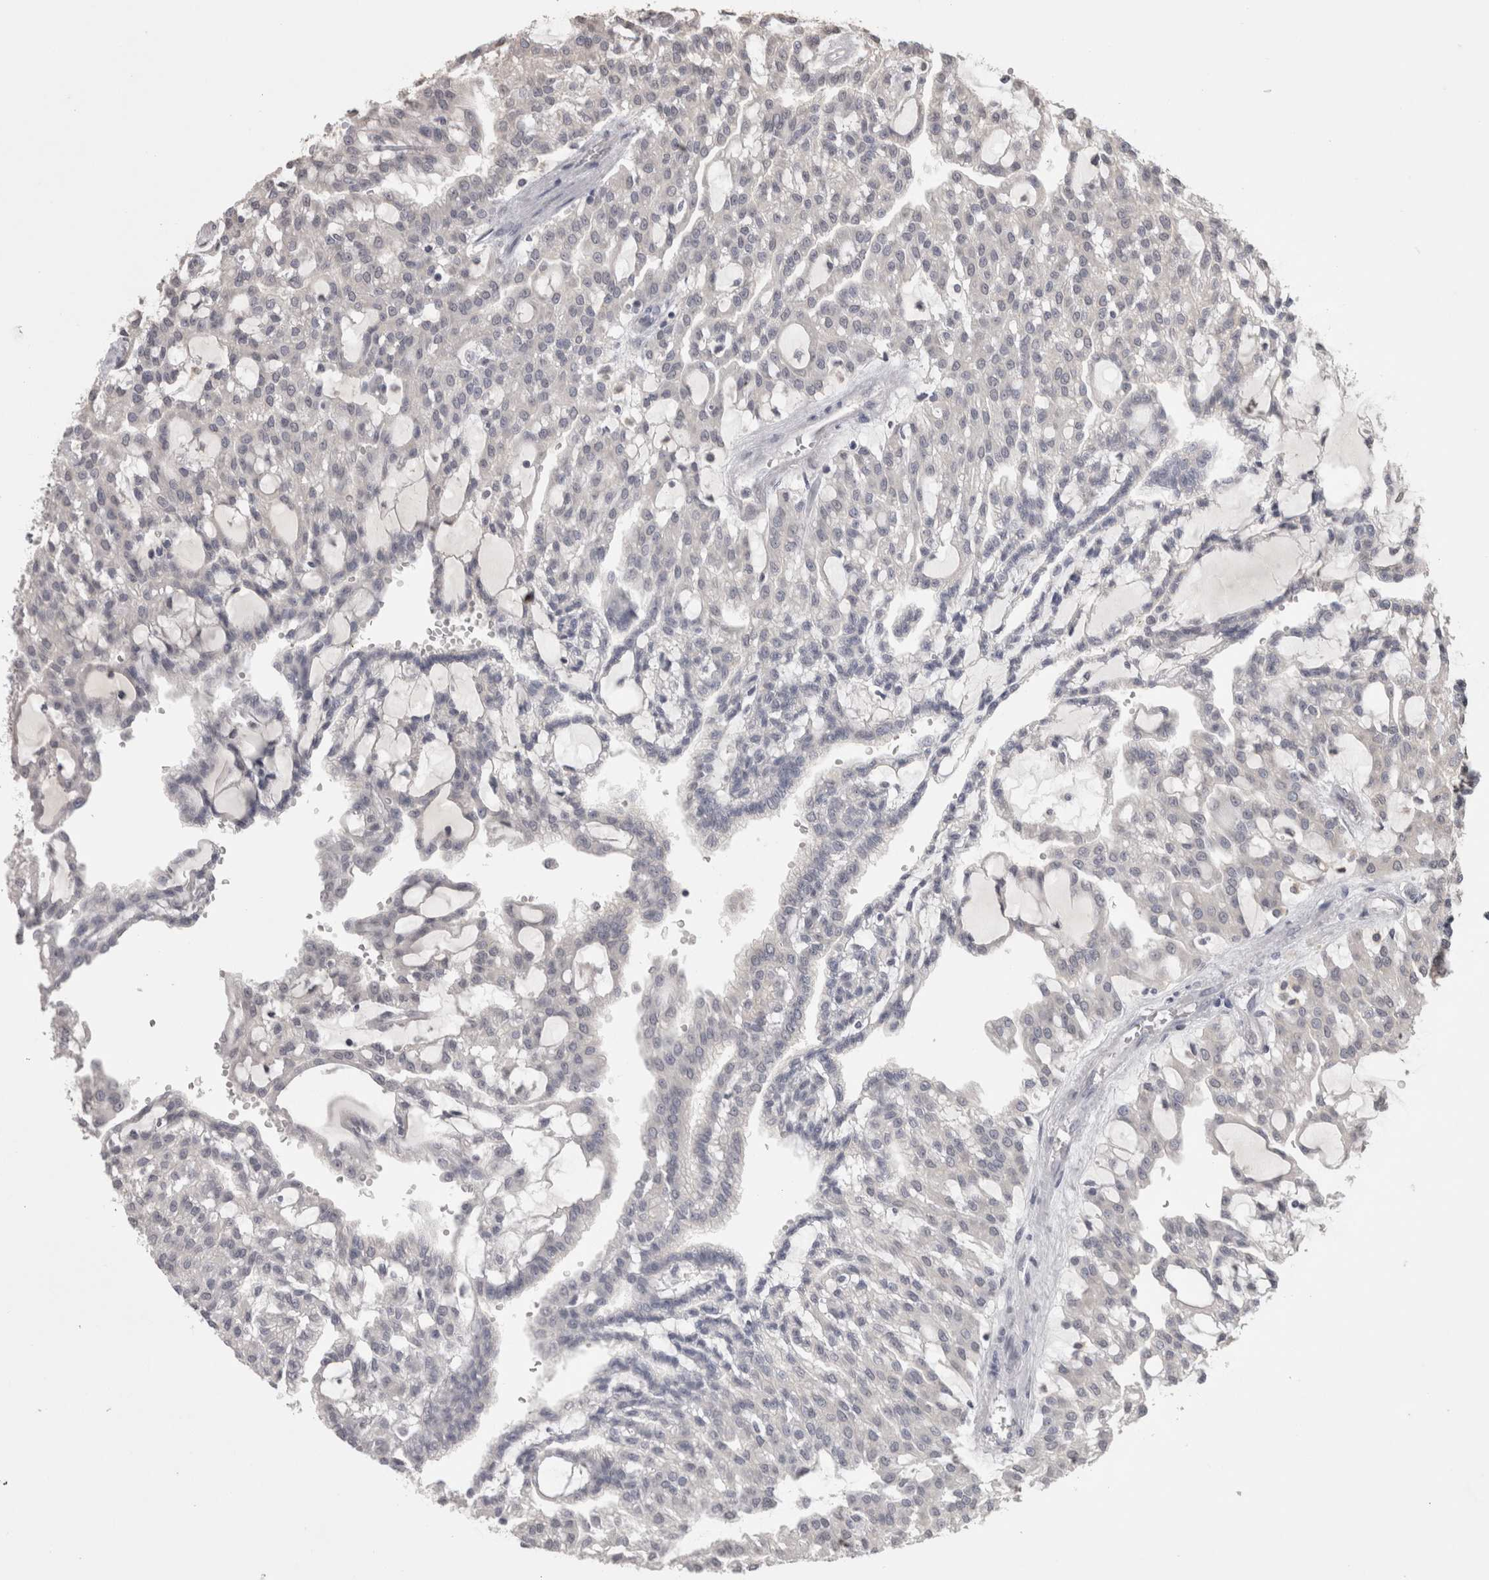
{"staining": {"intensity": "negative", "quantity": "none", "location": "none"}, "tissue": "renal cancer", "cell_type": "Tumor cells", "image_type": "cancer", "snomed": [{"axis": "morphology", "description": "Adenocarcinoma, NOS"}, {"axis": "topography", "description": "Kidney"}], "caption": "Protein analysis of renal cancer shows no significant staining in tumor cells.", "gene": "LAX1", "patient": {"sex": "male", "age": 63}}